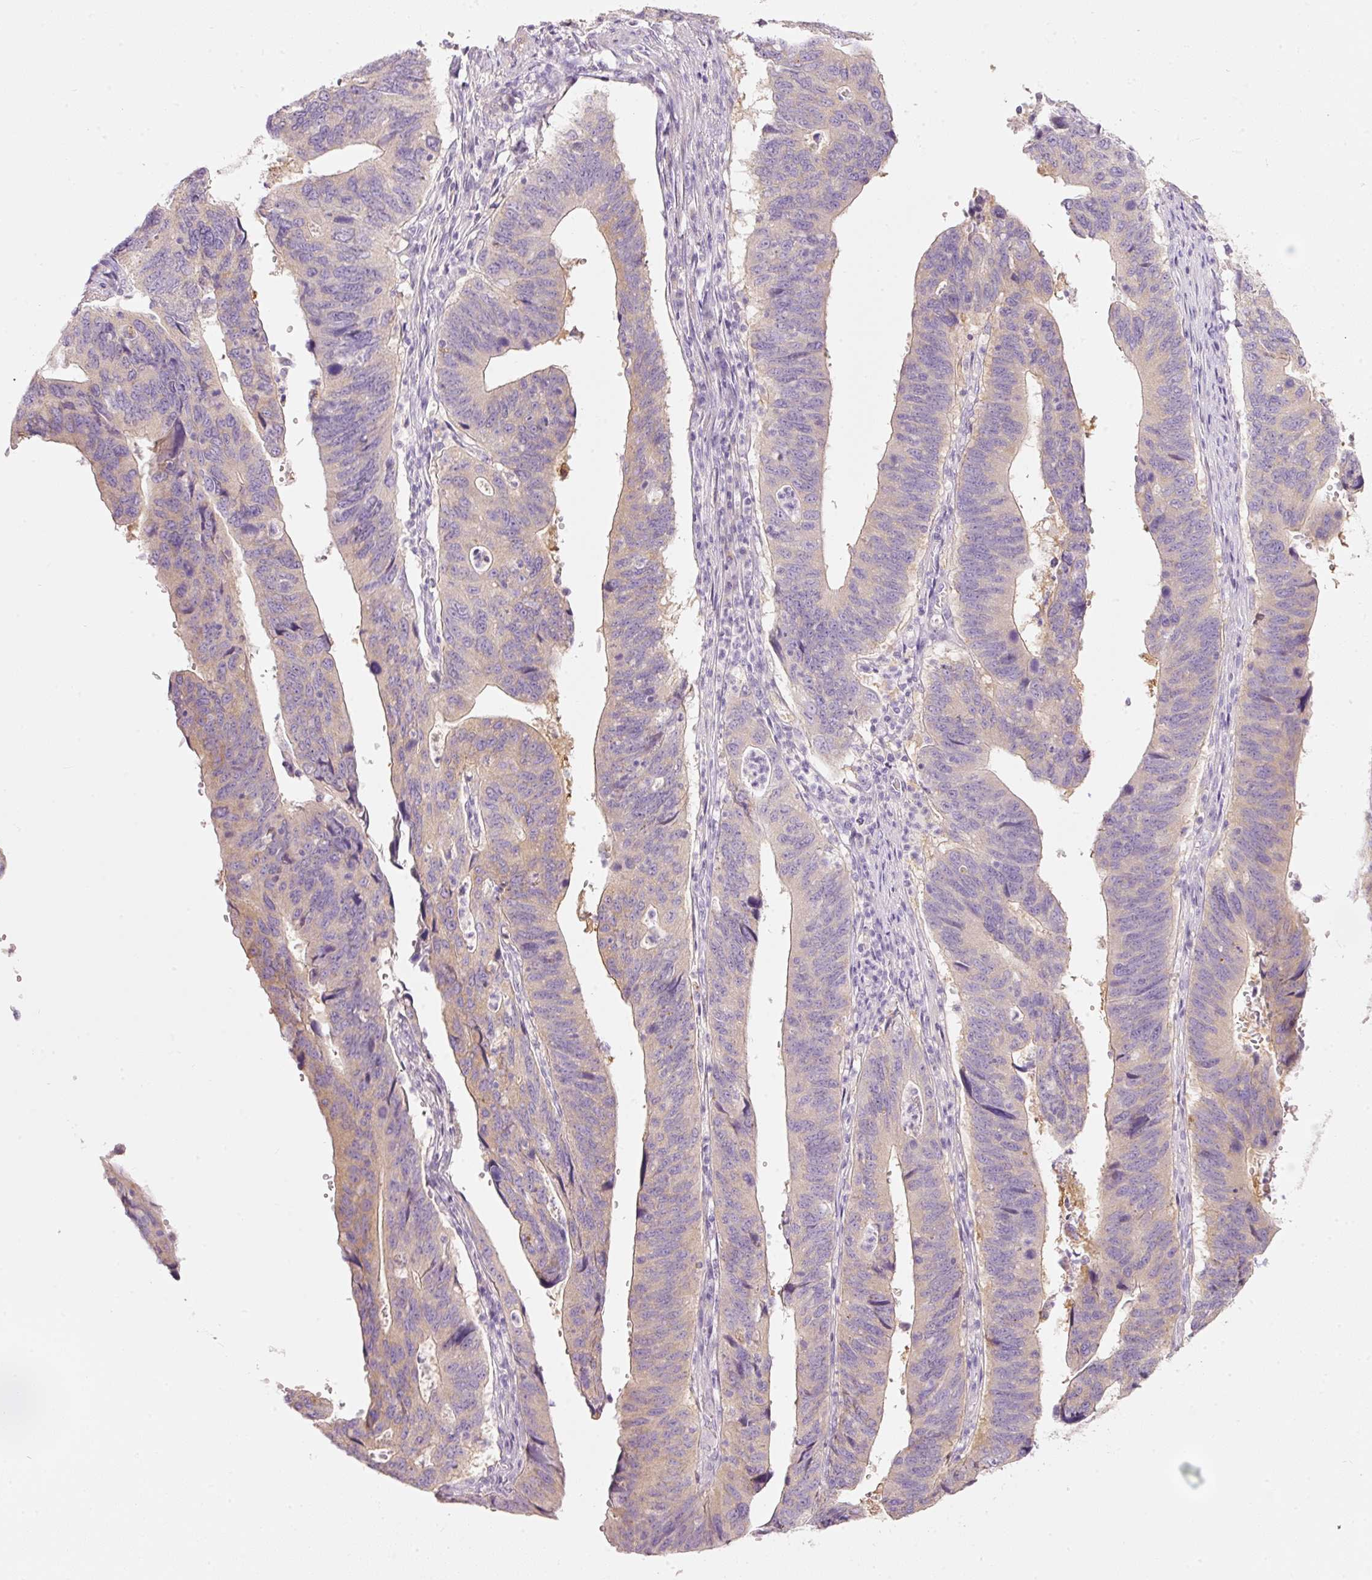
{"staining": {"intensity": "weak", "quantity": "<25%", "location": "cytoplasmic/membranous"}, "tissue": "stomach cancer", "cell_type": "Tumor cells", "image_type": "cancer", "snomed": [{"axis": "morphology", "description": "Adenocarcinoma, NOS"}, {"axis": "topography", "description": "Stomach"}], "caption": "Histopathology image shows no protein expression in tumor cells of stomach cancer tissue.", "gene": "PDXDC1", "patient": {"sex": "male", "age": 59}}